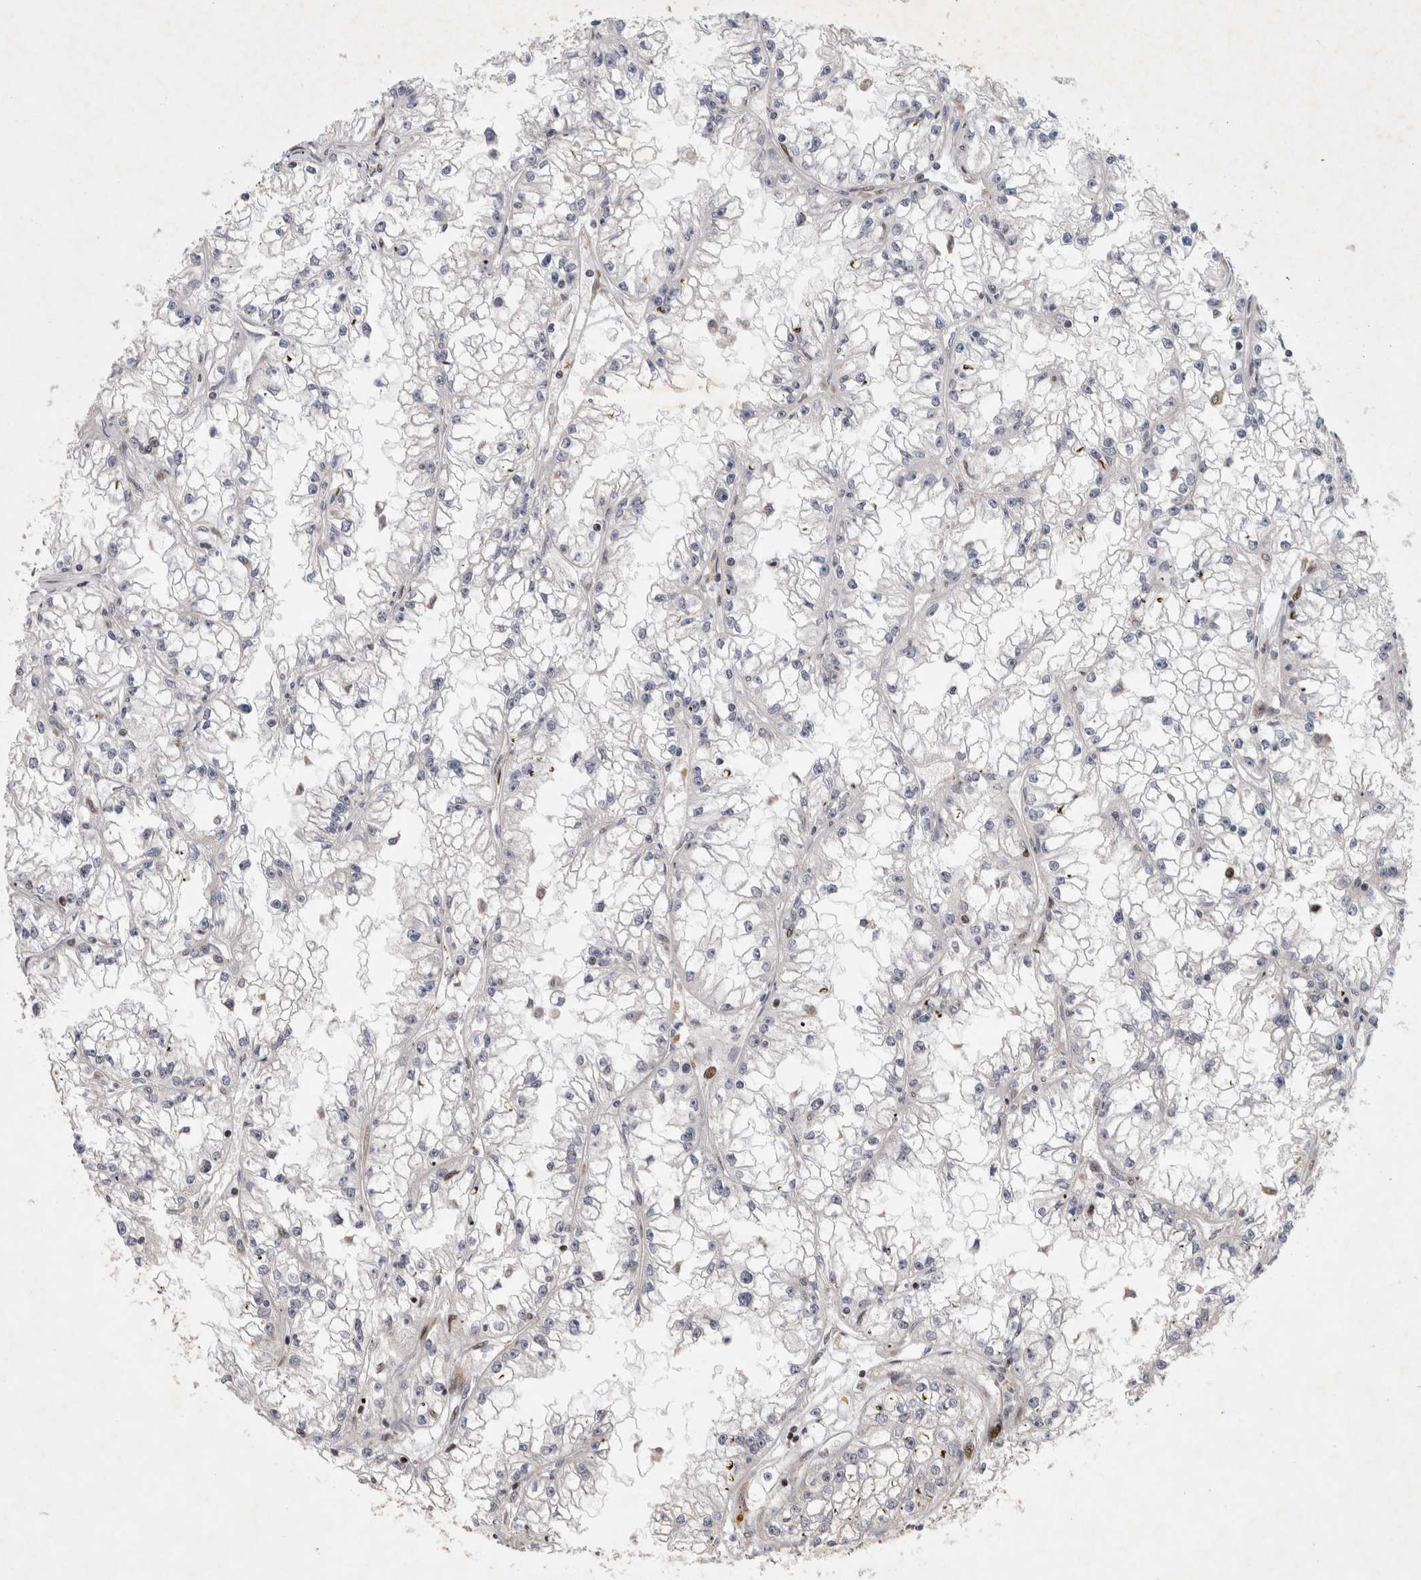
{"staining": {"intensity": "negative", "quantity": "none", "location": "none"}, "tissue": "renal cancer", "cell_type": "Tumor cells", "image_type": "cancer", "snomed": [{"axis": "morphology", "description": "Adenocarcinoma, NOS"}, {"axis": "topography", "description": "Kidney"}], "caption": "The immunohistochemistry (IHC) histopathology image has no significant expression in tumor cells of renal cancer (adenocarcinoma) tissue.", "gene": "C8orf58", "patient": {"sex": "male", "age": 56}}